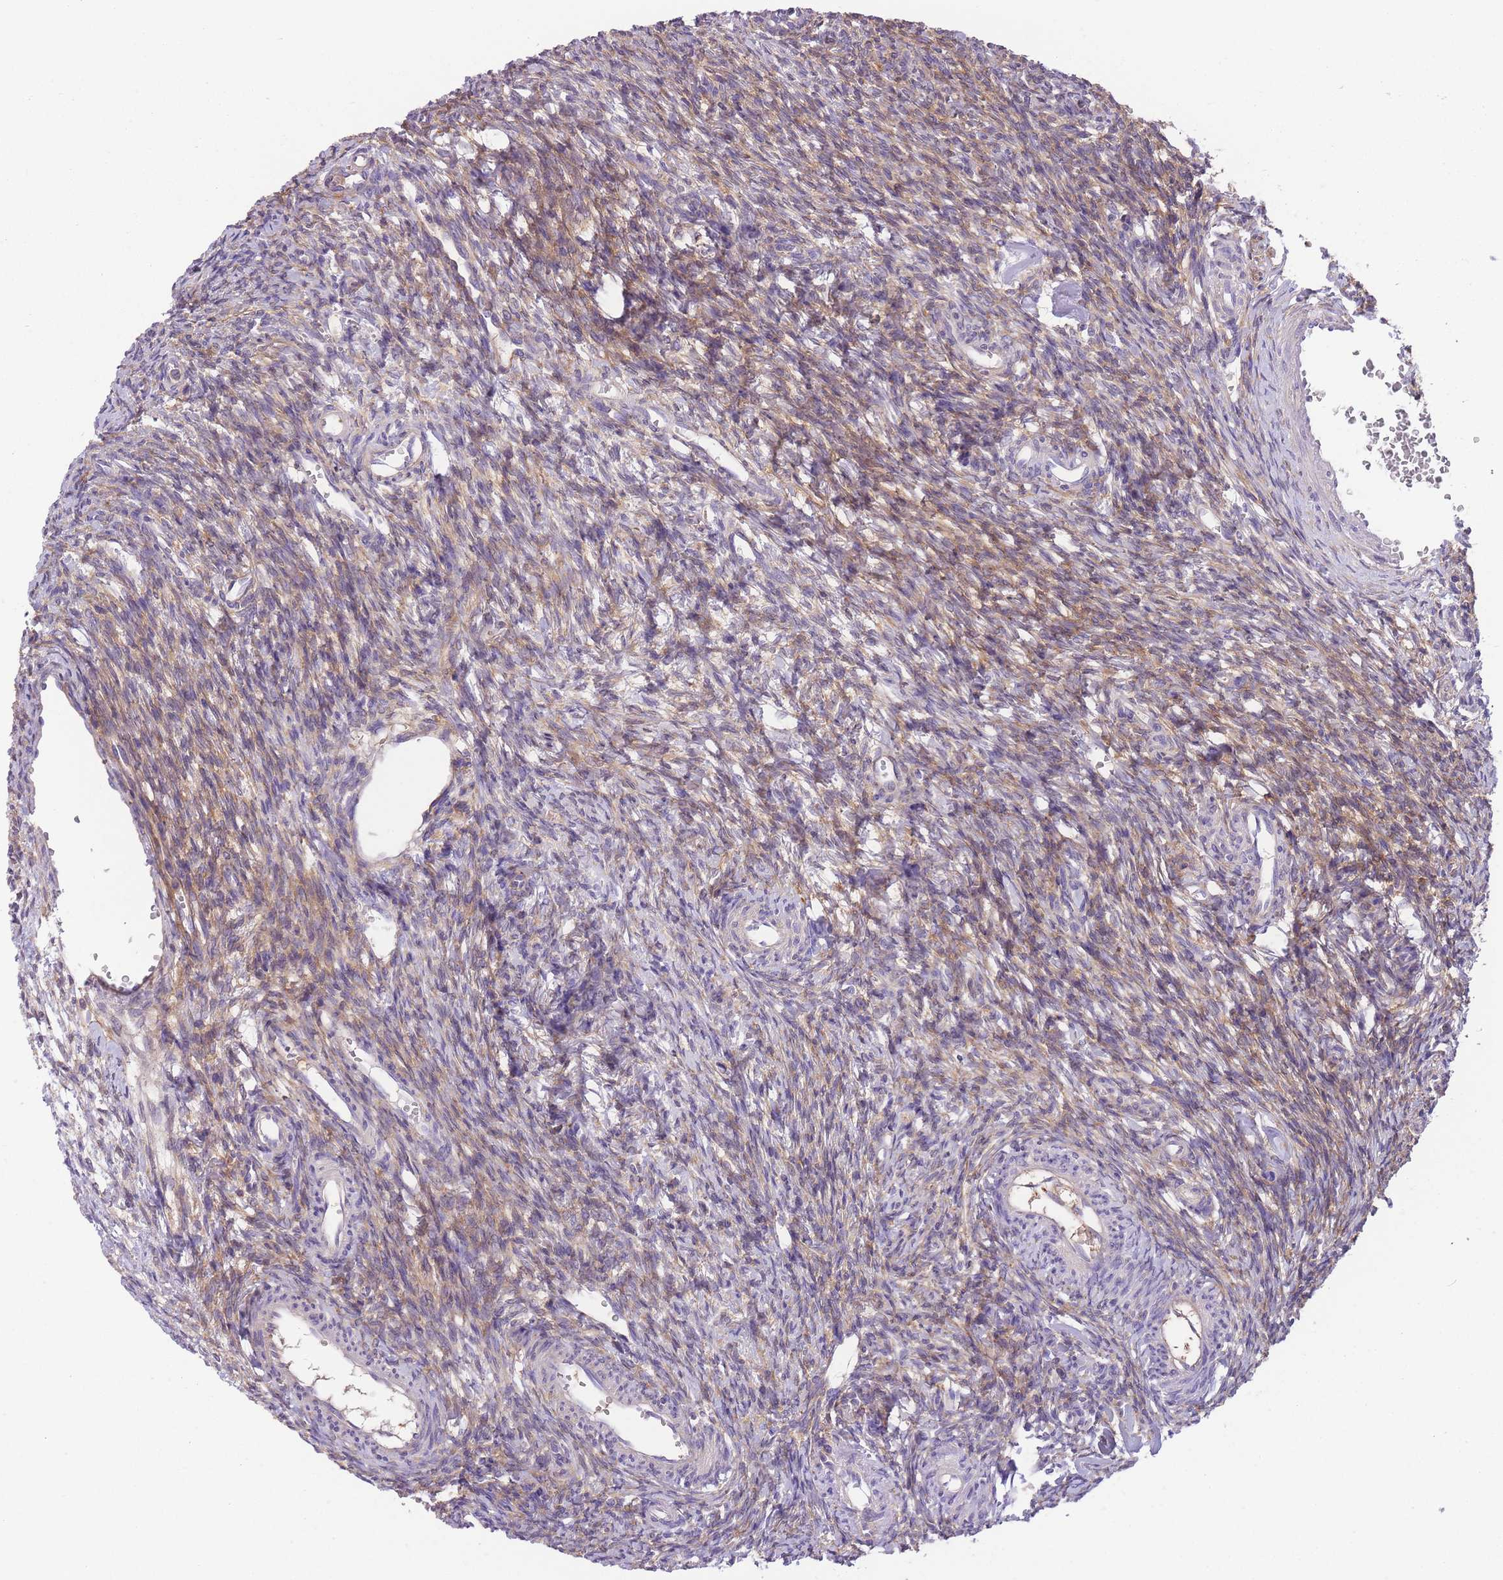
{"staining": {"intensity": "weak", "quantity": "25%-75%", "location": "cytoplasmic/membranous"}, "tissue": "ovary", "cell_type": "Ovarian stroma cells", "image_type": "normal", "snomed": [{"axis": "morphology", "description": "Normal tissue, NOS"}, {"axis": "topography", "description": "Ovary"}], "caption": "Immunohistochemical staining of normal human ovary displays weak cytoplasmic/membranous protein positivity in approximately 25%-75% of ovarian stroma cells. (DAB IHC, brown staining for protein, blue staining for nuclei).", "gene": "PRKAR1A", "patient": {"sex": "female", "age": 39}}